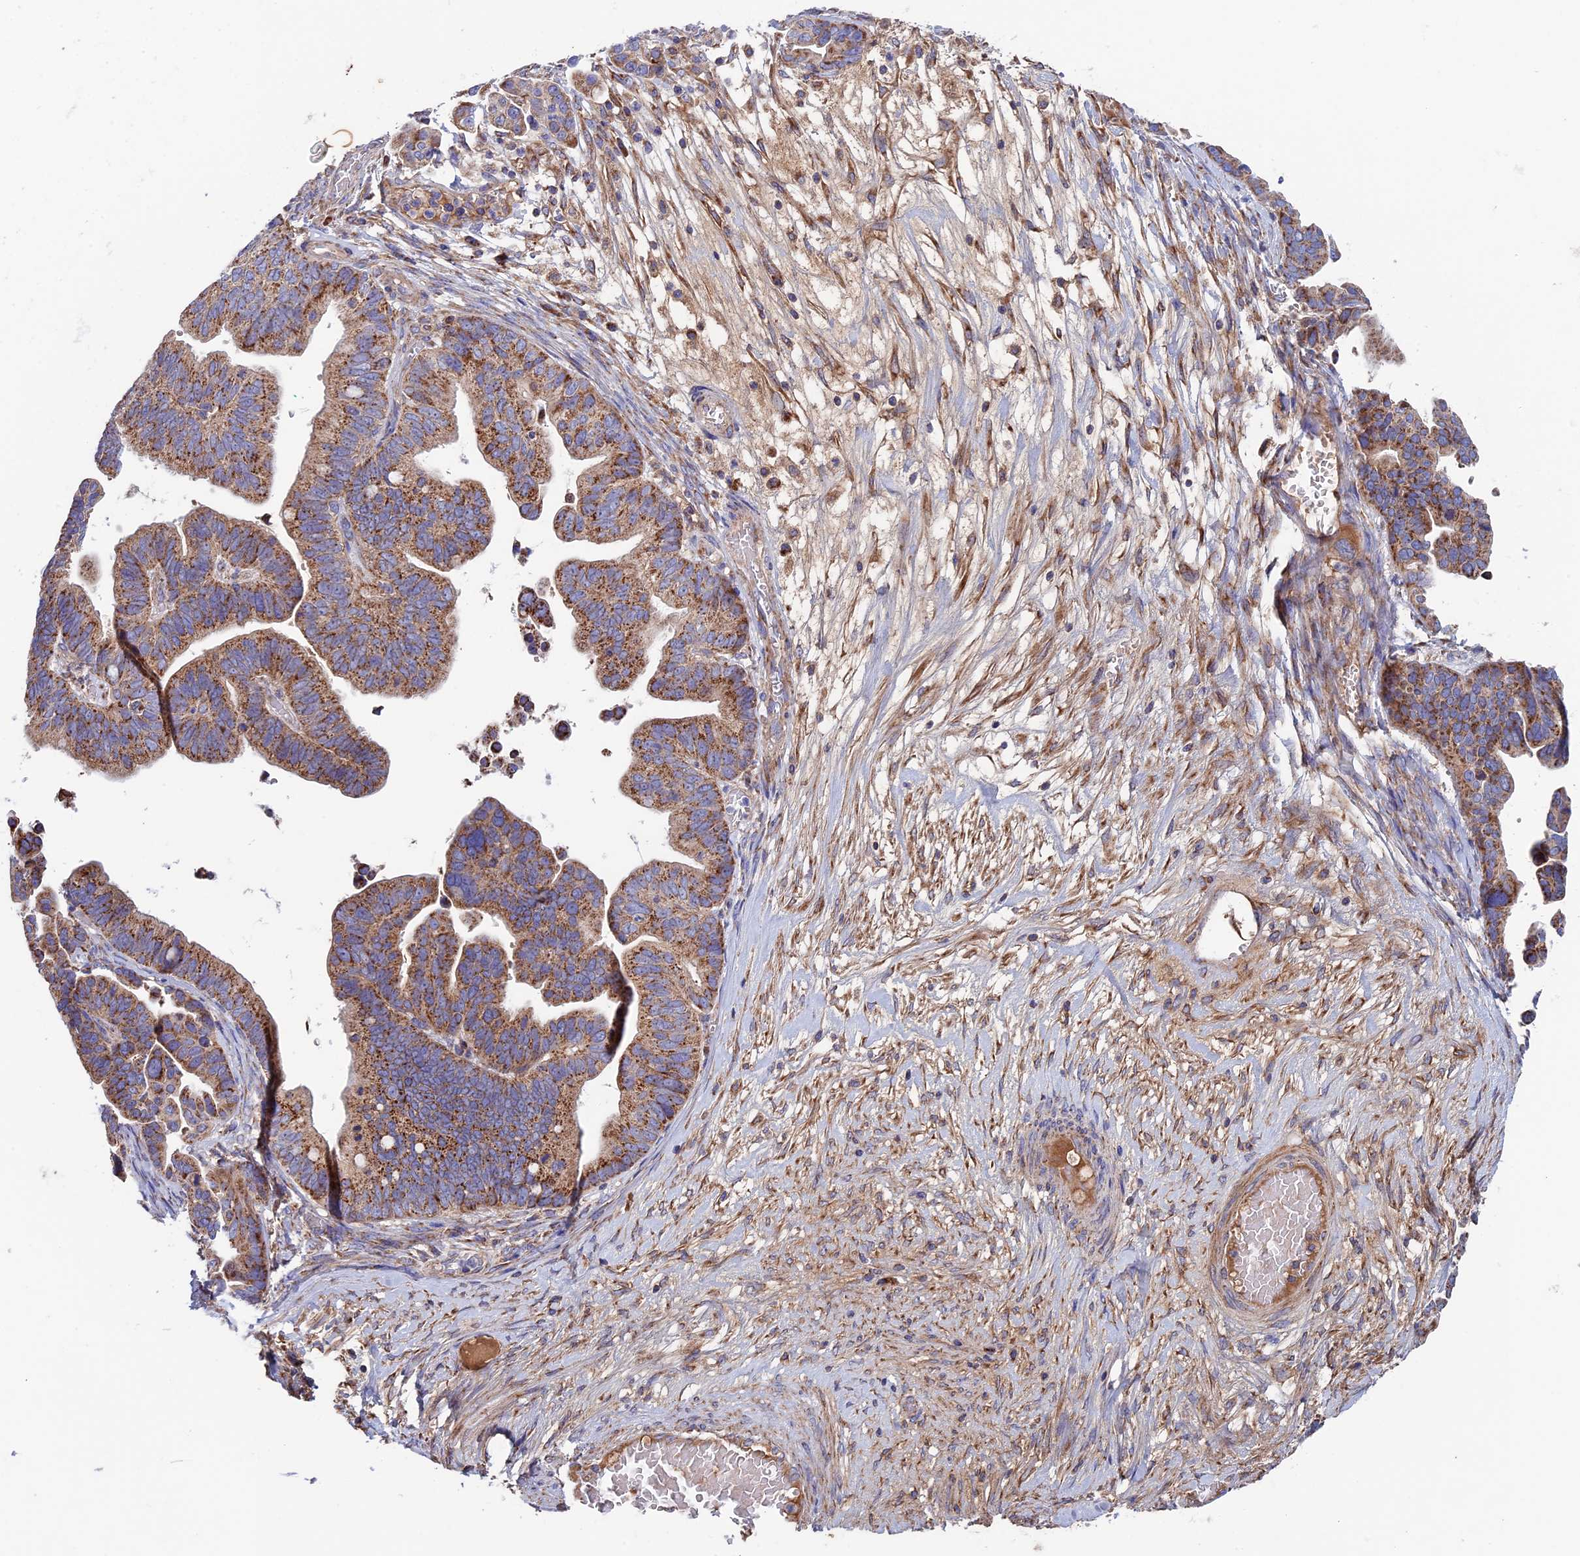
{"staining": {"intensity": "moderate", "quantity": ">75%", "location": "cytoplasmic/membranous"}, "tissue": "ovarian cancer", "cell_type": "Tumor cells", "image_type": "cancer", "snomed": [{"axis": "morphology", "description": "Cystadenocarcinoma, serous, NOS"}, {"axis": "topography", "description": "Ovary"}], "caption": "A brown stain labels moderate cytoplasmic/membranous positivity of a protein in ovarian serous cystadenocarcinoma tumor cells. The staining was performed using DAB to visualize the protein expression in brown, while the nuclei were stained in blue with hematoxylin (Magnification: 20x).", "gene": "SLC15A5", "patient": {"sex": "female", "age": 56}}